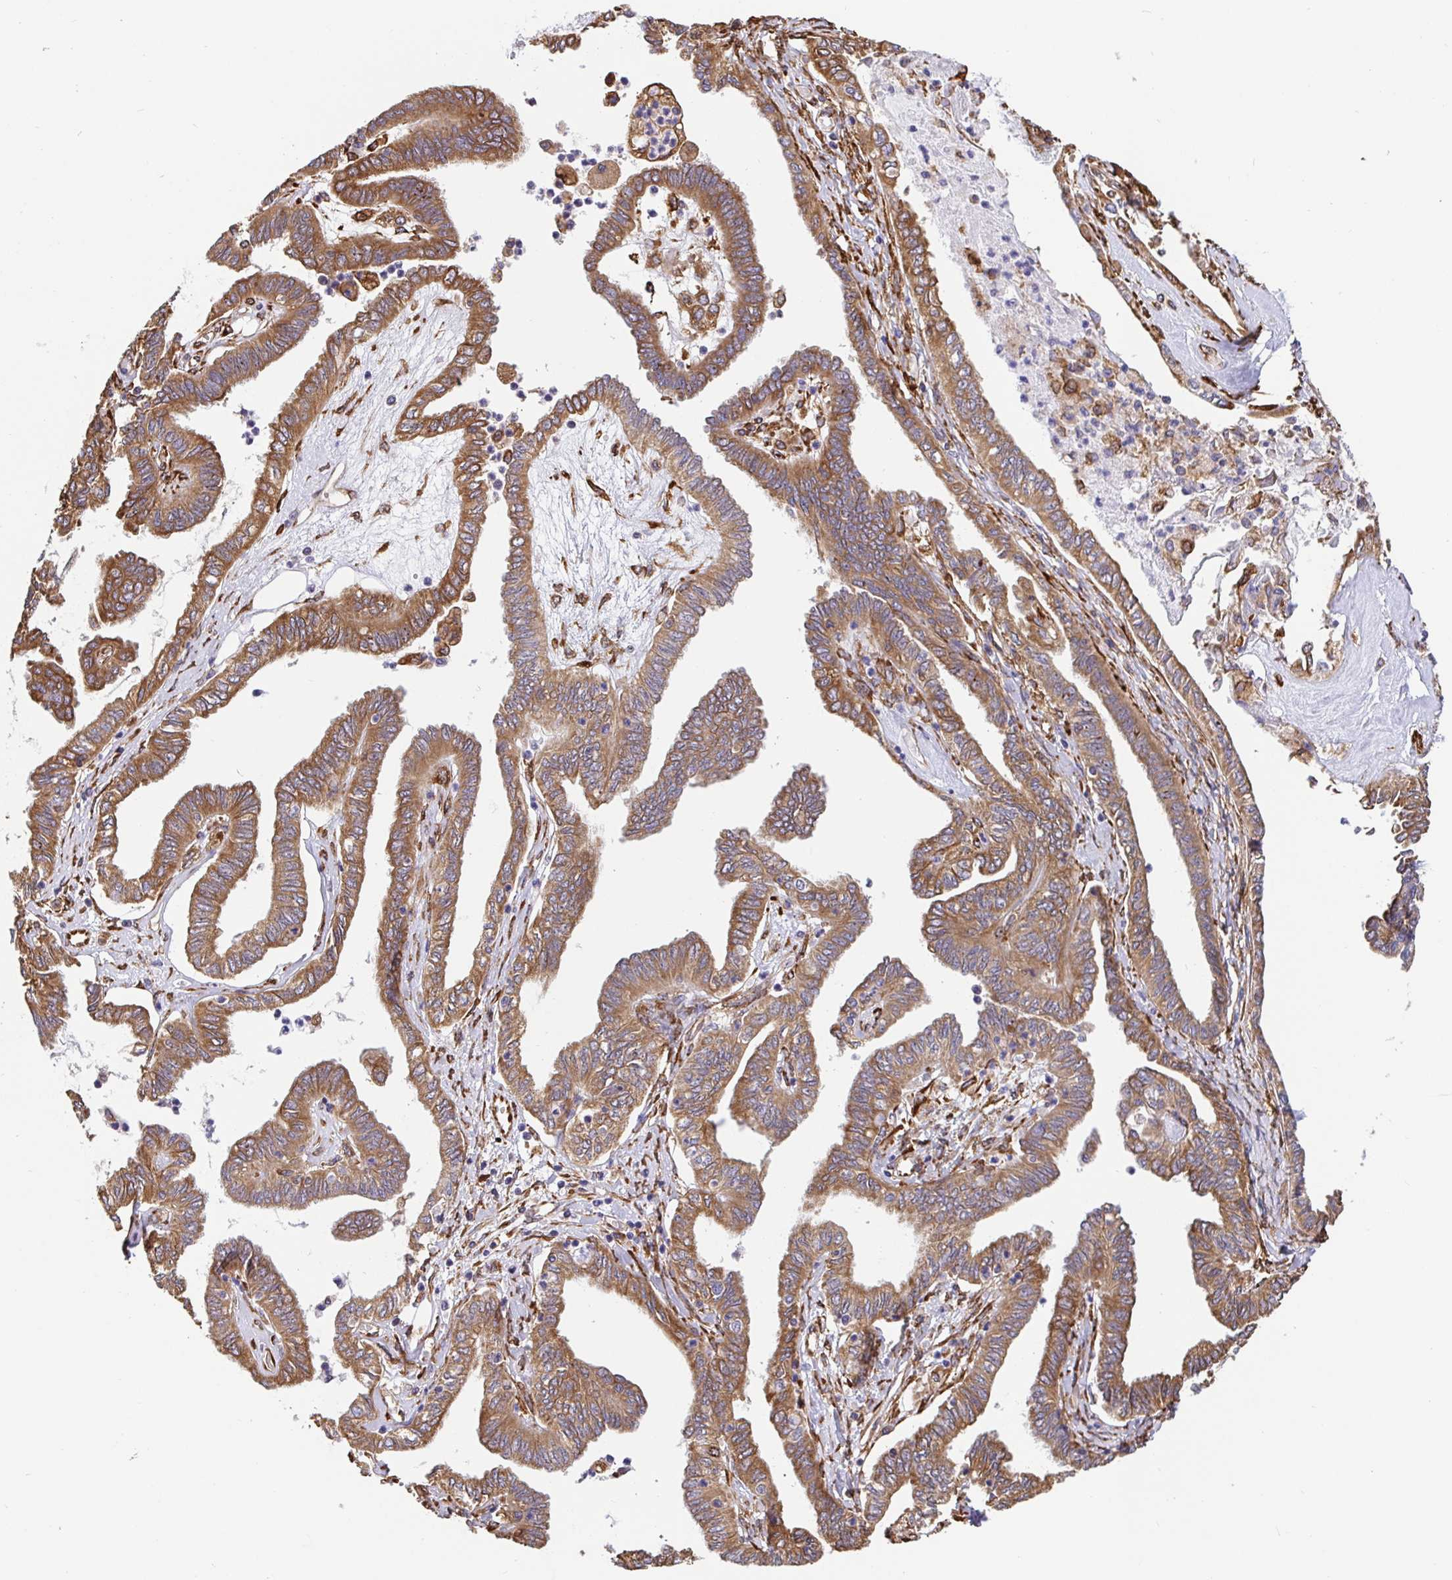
{"staining": {"intensity": "moderate", "quantity": ">75%", "location": "cytoplasmic/membranous"}, "tissue": "ovarian cancer", "cell_type": "Tumor cells", "image_type": "cancer", "snomed": [{"axis": "morphology", "description": "Carcinoma, endometroid"}, {"axis": "topography", "description": "Ovary"}], "caption": "A histopathology image of human ovarian endometroid carcinoma stained for a protein exhibits moderate cytoplasmic/membranous brown staining in tumor cells.", "gene": "MAOA", "patient": {"sex": "female", "age": 70}}